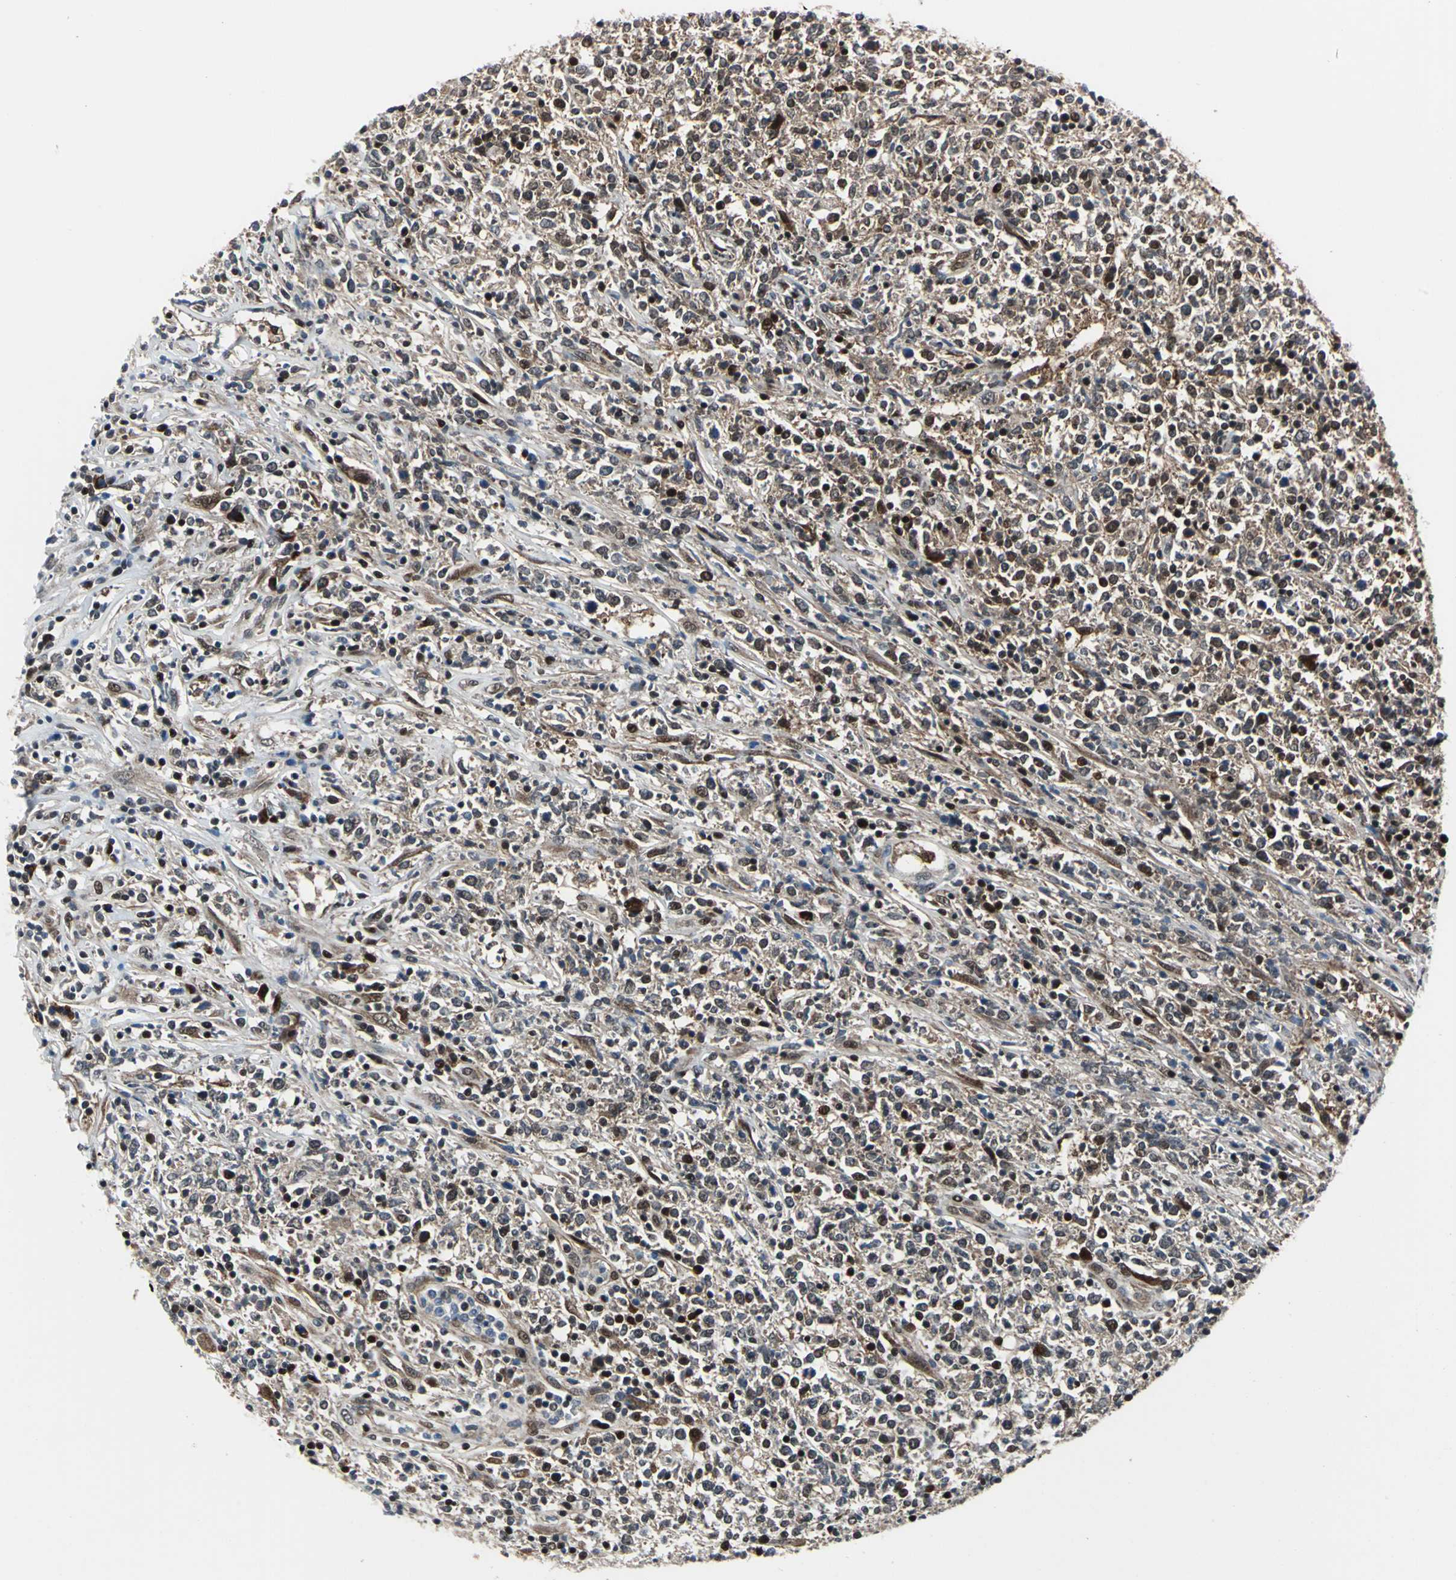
{"staining": {"intensity": "moderate", "quantity": "25%-75%", "location": "cytoplasmic/membranous,nuclear"}, "tissue": "lymphoma", "cell_type": "Tumor cells", "image_type": "cancer", "snomed": [{"axis": "morphology", "description": "Malignant lymphoma, non-Hodgkin's type, High grade"}, {"axis": "topography", "description": "Lymph node"}], "caption": "Lymphoma stained with DAB immunohistochemistry shows medium levels of moderate cytoplasmic/membranous and nuclear positivity in approximately 25%-75% of tumor cells.", "gene": "POLR3K", "patient": {"sex": "female", "age": 84}}